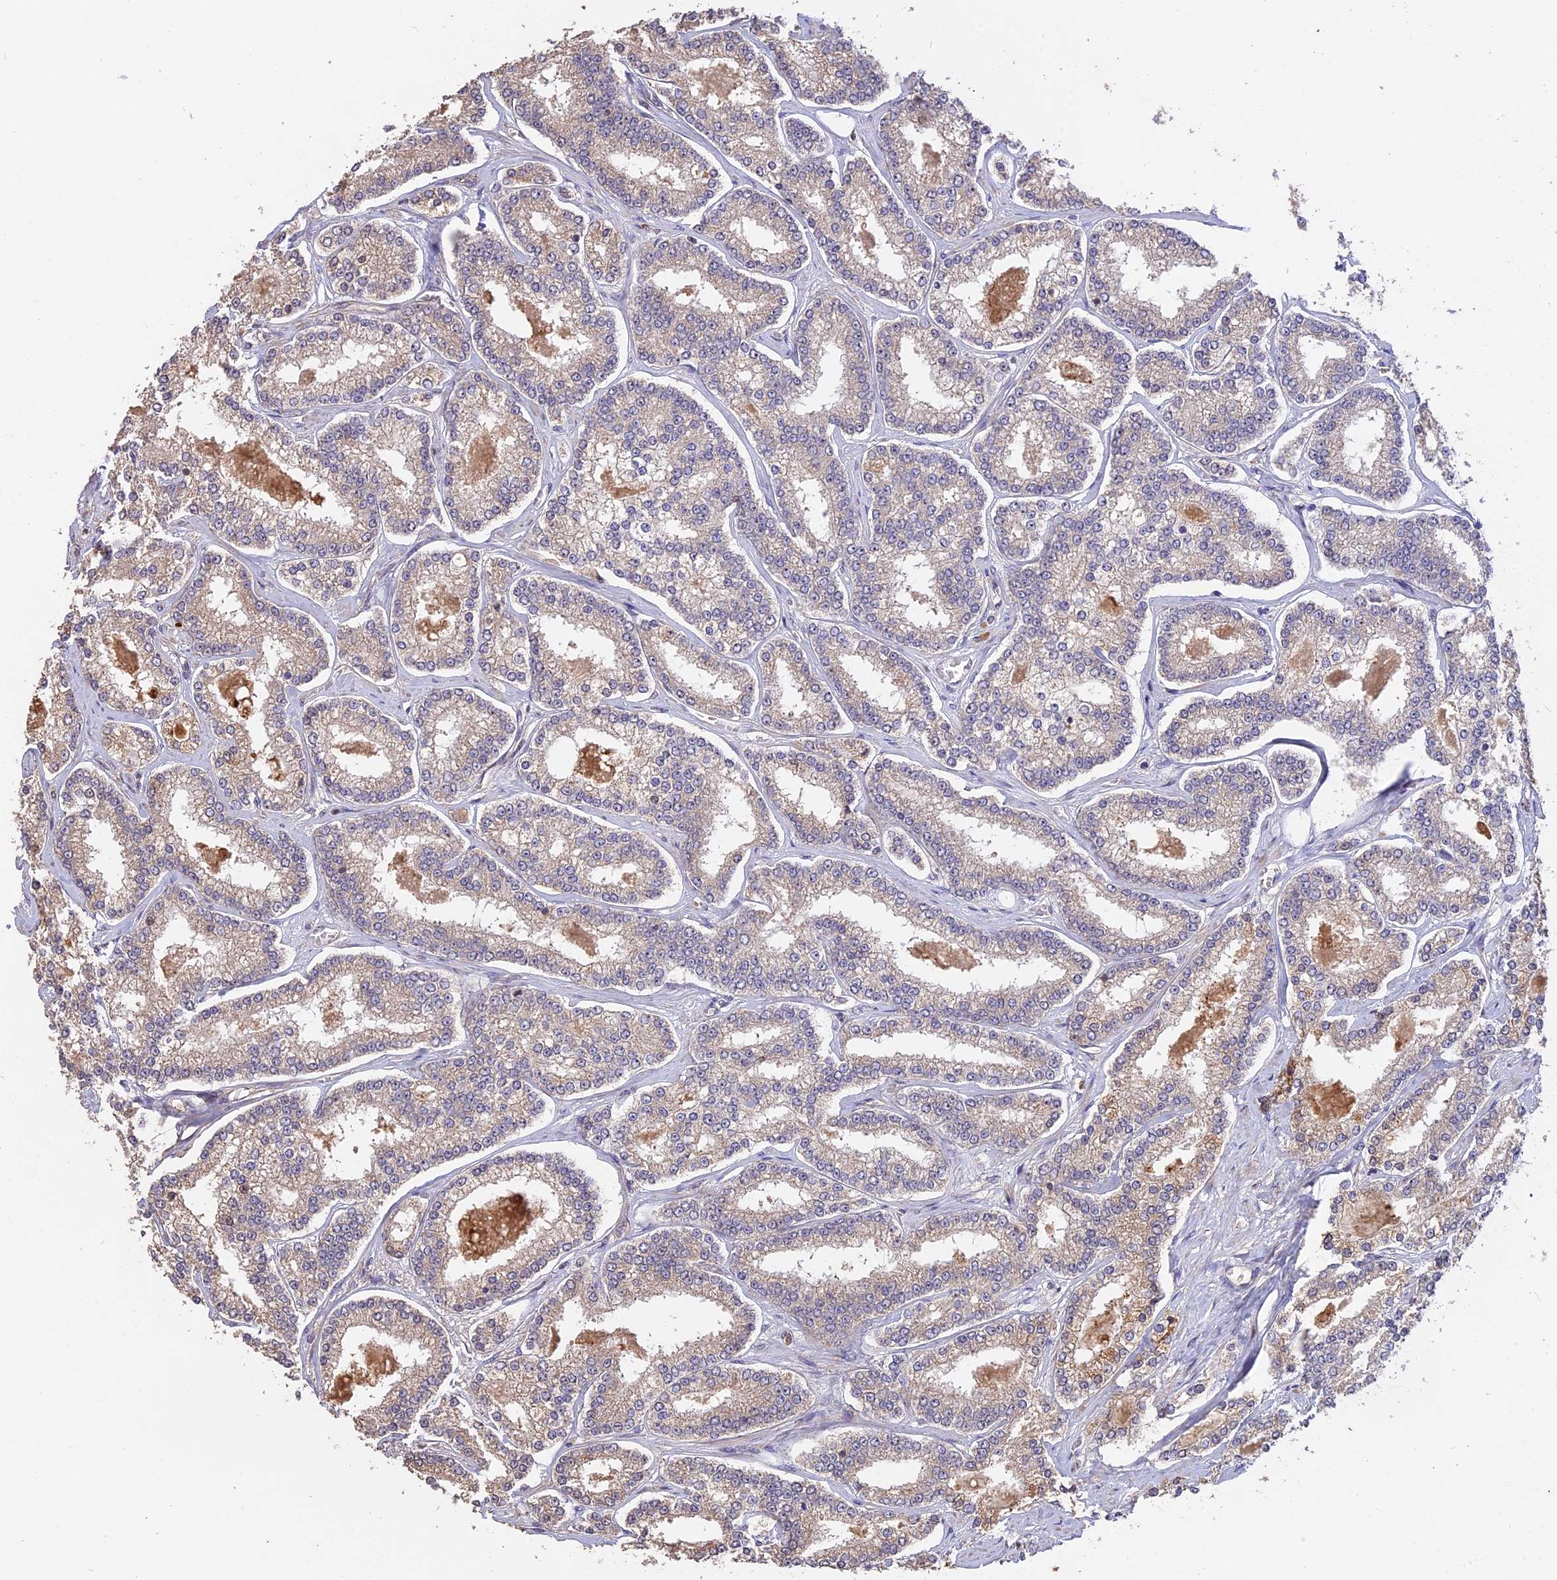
{"staining": {"intensity": "weak", "quantity": "<25%", "location": "cytoplasmic/membranous"}, "tissue": "prostate cancer", "cell_type": "Tumor cells", "image_type": "cancer", "snomed": [{"axis": "morphology", "description": "Normal tissue, NOS"}, {"axis": "morphology", "description": "Adenocarcinoma, High grade"}, {"axis": "topography", "description": "Prostate"}], "caption": "This is a micrograph of immunohistochemistry staining of prostate cancer (high-grade adenocarcinoma), which shows no staining in tumor cells.", "gene": "RASAL1", "patient": {"sex": "male", "age": 83}}